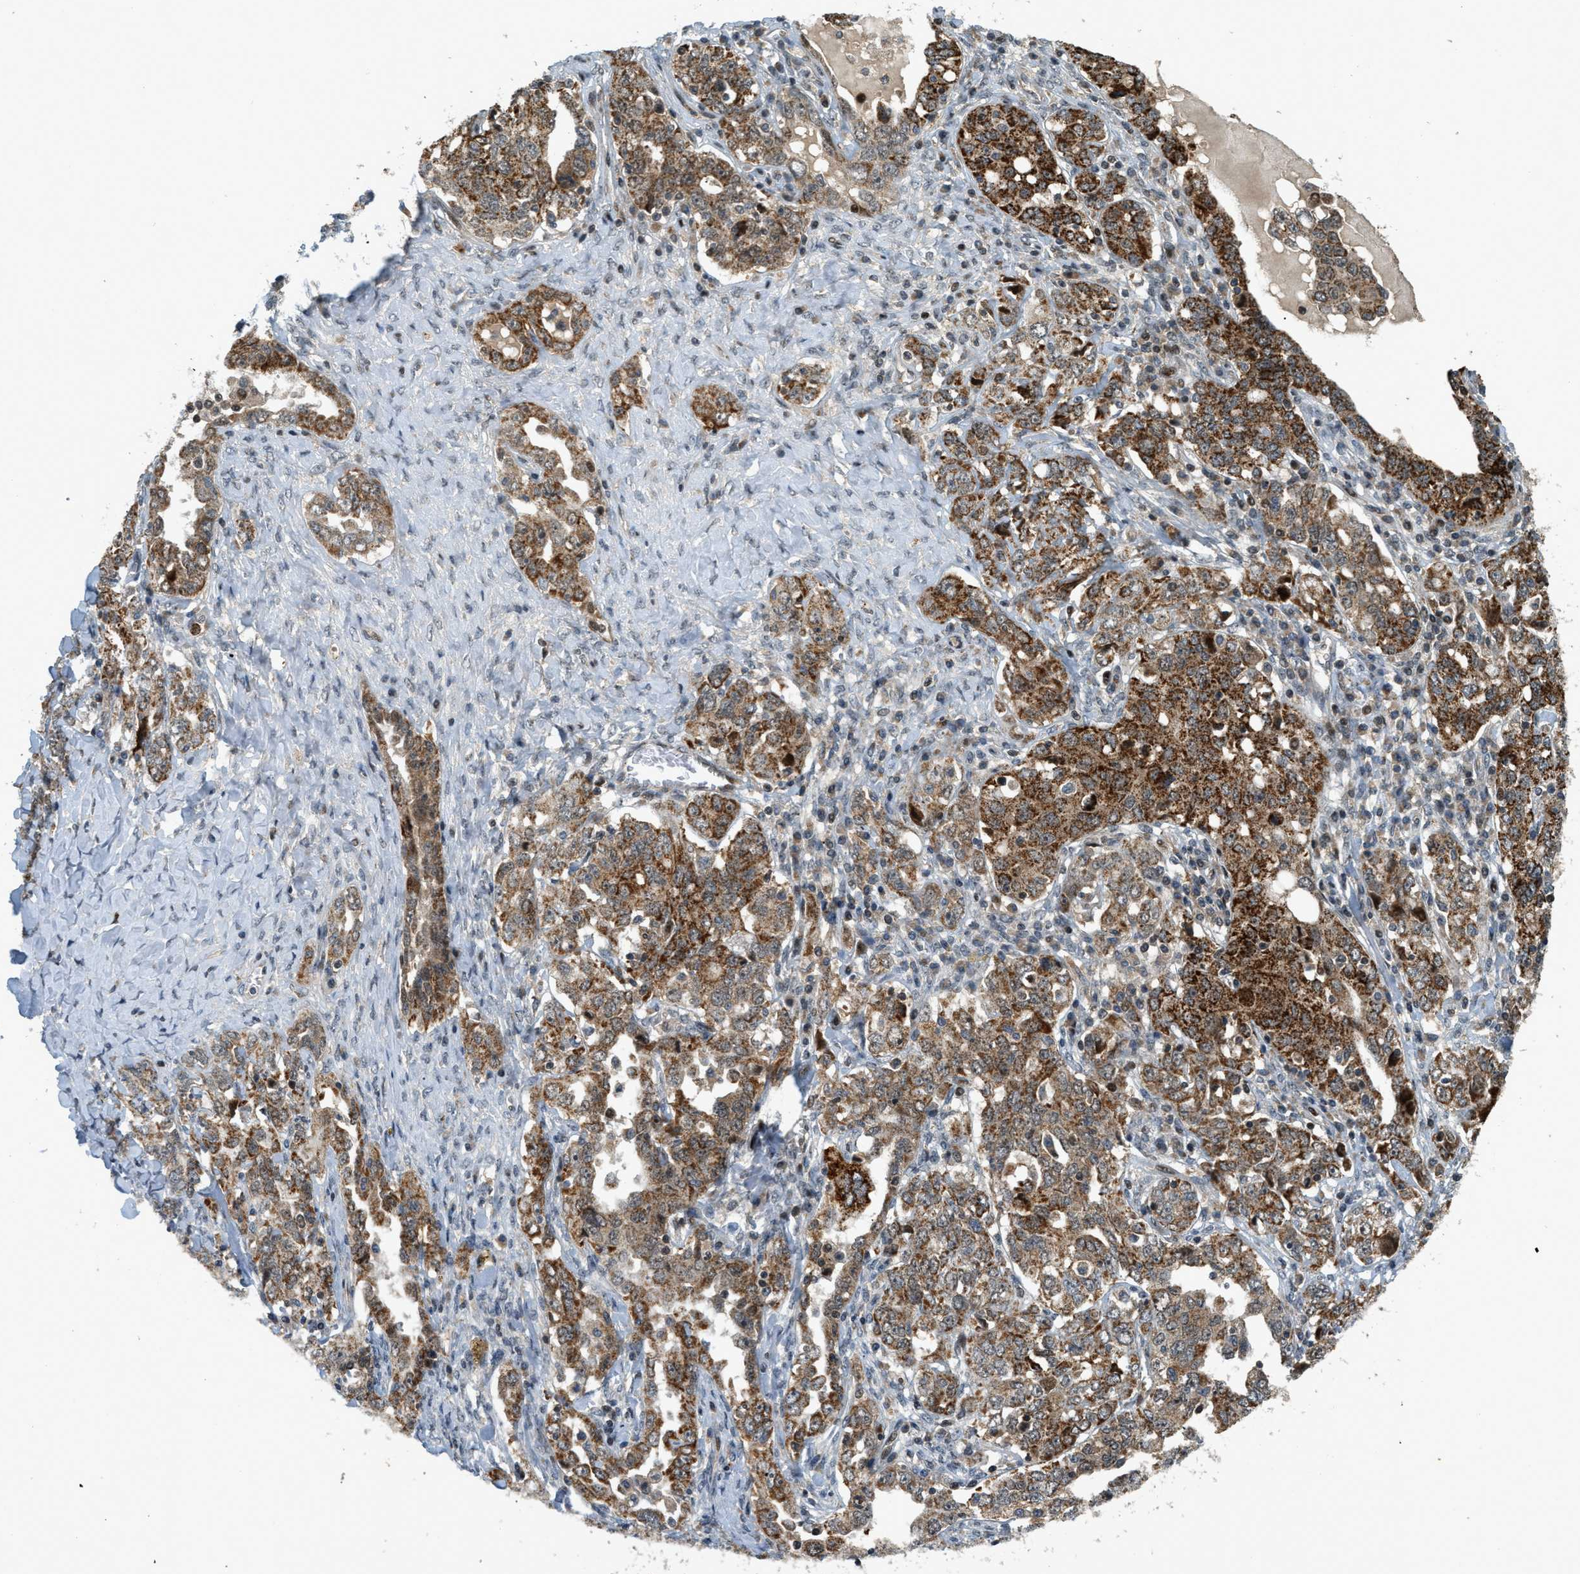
{"staining": {"intensity": "strong", "quantity": "25%-75%", "location": "cytoplasmic/membranous"}, "tissue": "ovarian cancer", "cell_type": "Tumor cells", "image_type": "cancer", "snomed": [{"axis": "morphology", "description": "Carcinoma, endometroid"}, {"axis": "topography", "description": "Ovary"}], "caption": "Ovarian cancer tissue demonstrates strong cytoplasmic/membranous staining in about 25%-75% of tumor cells, visualized by immunohistochemistry.", "gene": "TRAPPC14", "patient": {"sex": "female", "age": 62}}